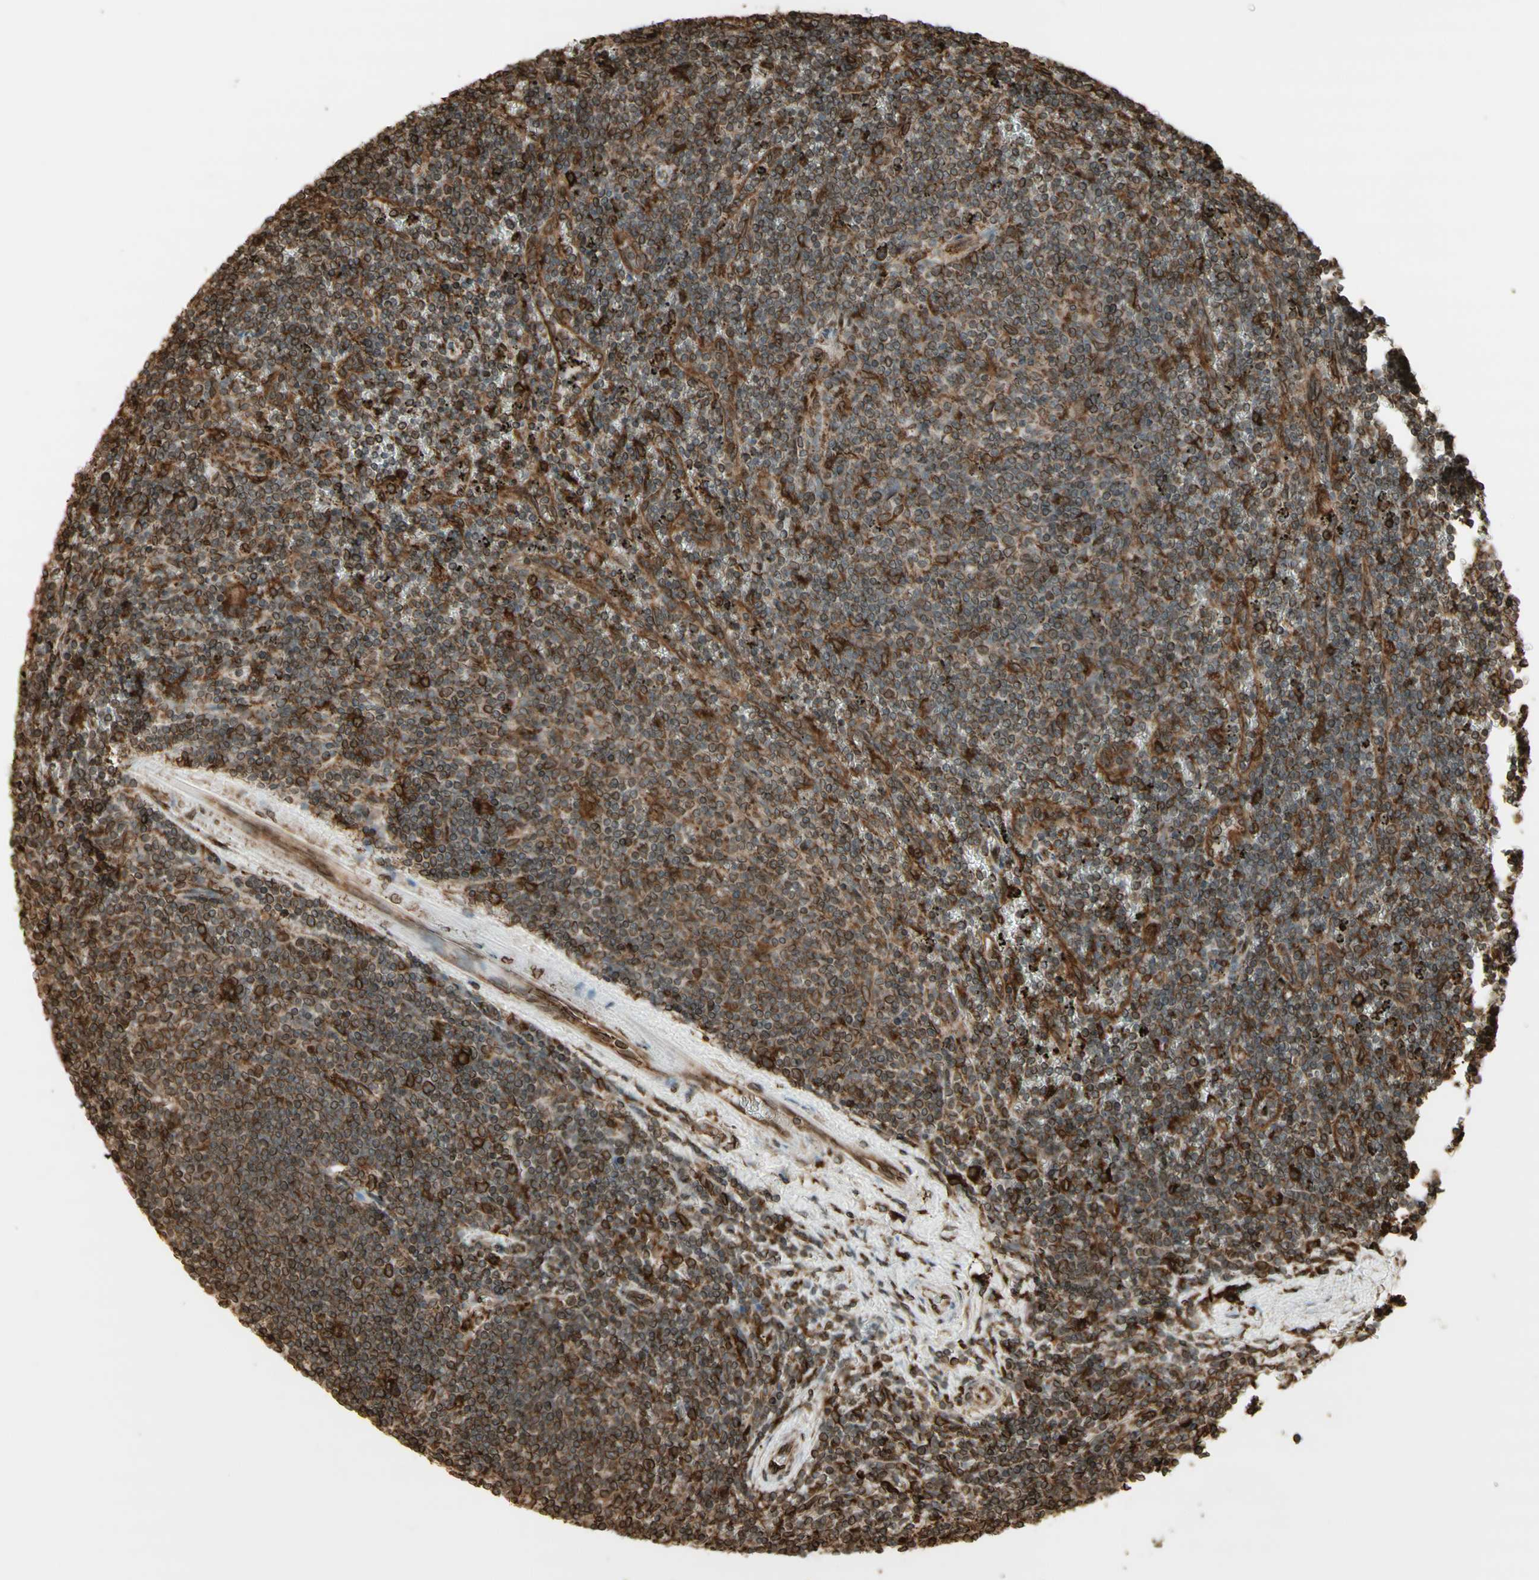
{"staining": {"intensity": "moderate", "quantity": ">75%", "location": "cytoplasmic/membranous"}, "tissue": "lymphoma", "cell_type": "Tumor cells", "image_type": "cancer", "snomed": [{"axis": "morphology", "description": "Malignant lymphoma, non-Hodgkin's type, Low grade"}, {"axis": "topography", "description": "Spleen"}], "caption": "Low-grade malignant lymphoma, non-Hodgkin's type stained with immunohistochemistry (IHC) displays moderate cytoplasmic/membranous positivity in about >75% of tumor cells.", "gene": "CANX", "patient": {"sex": "female", "age": 50}}